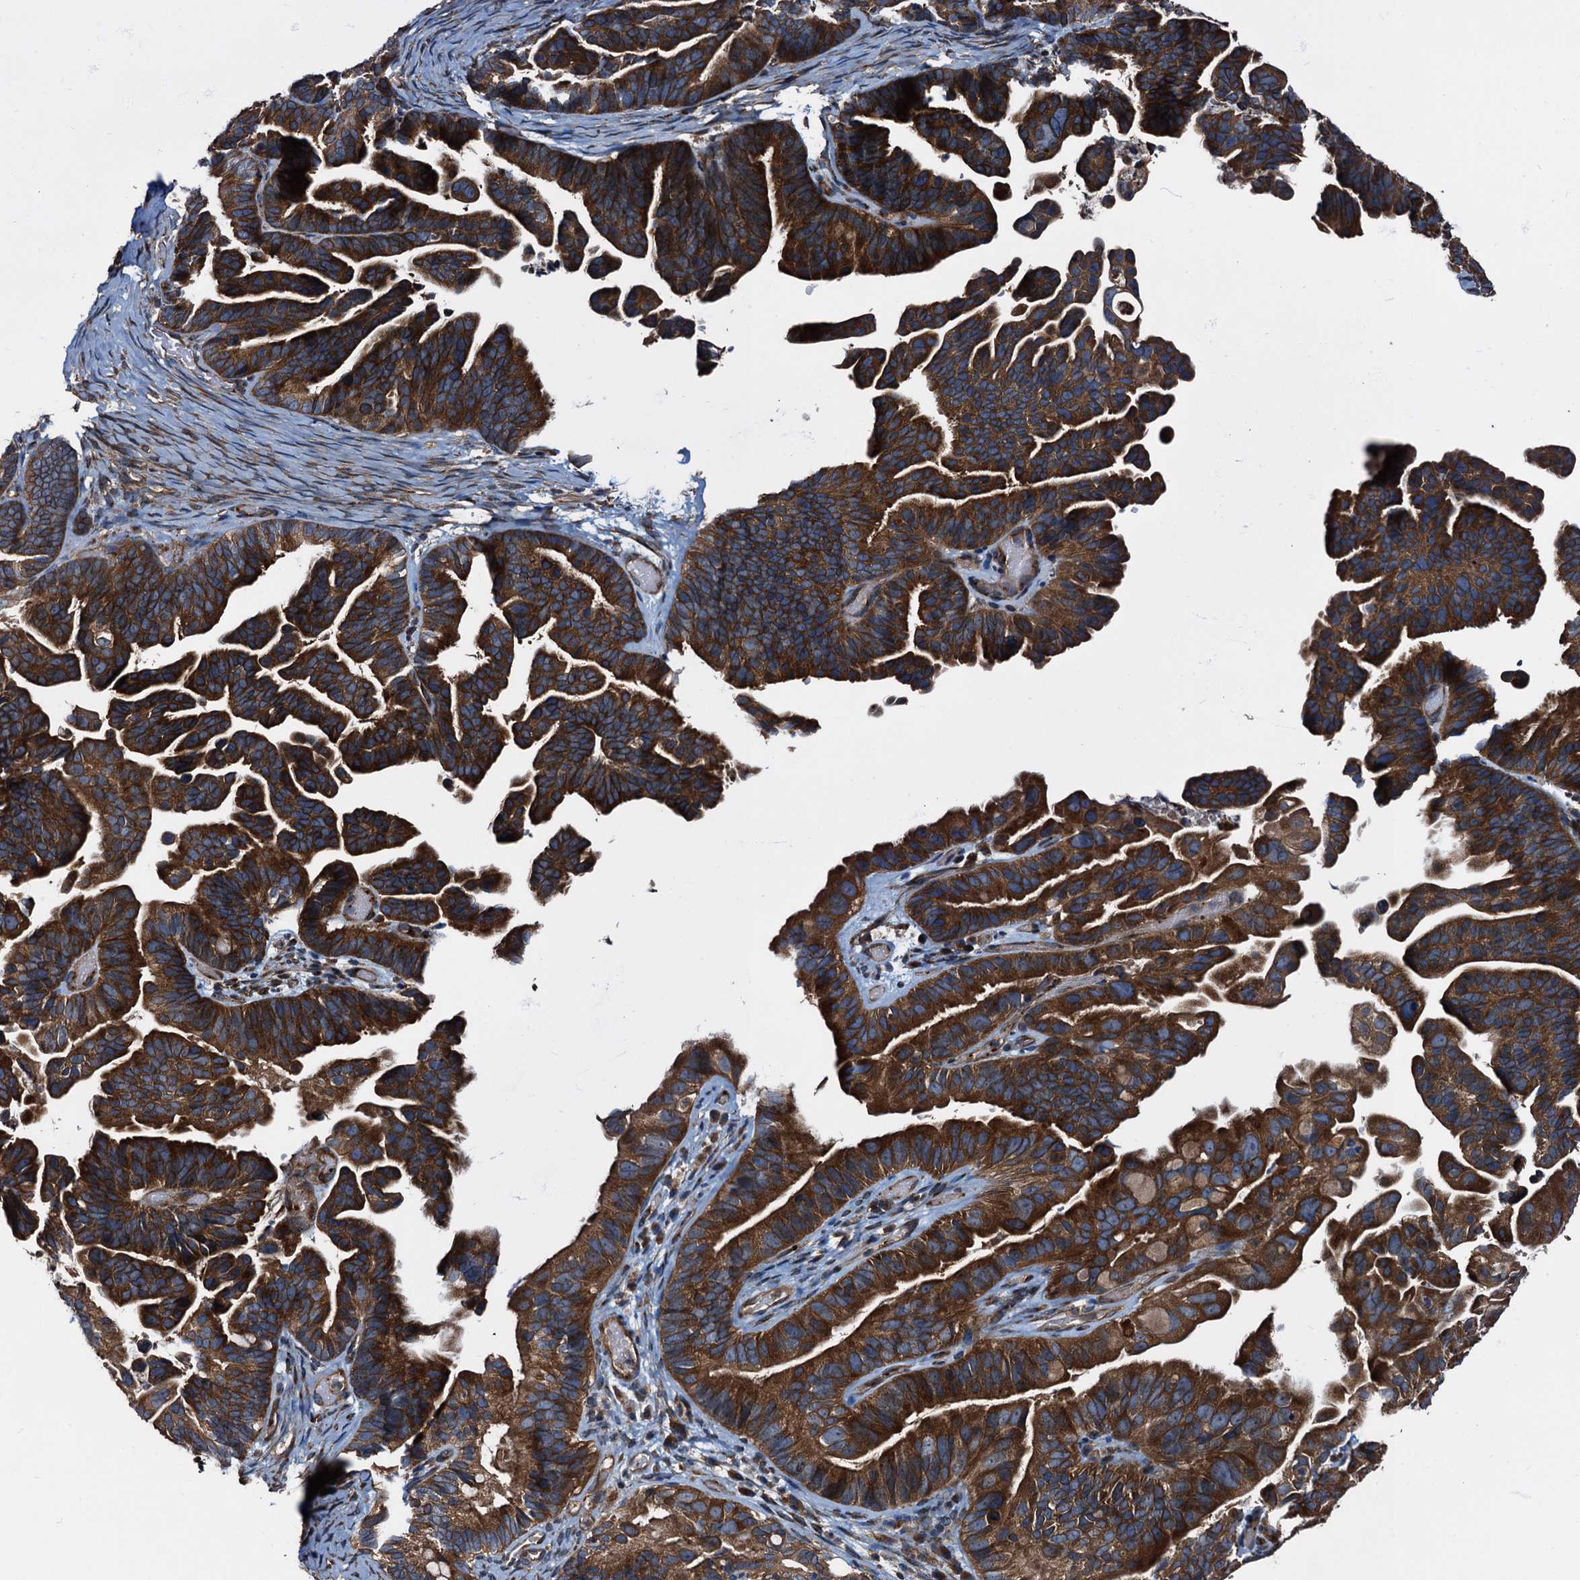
{"staining": {"intensity": "strong", "quantity": ">75%", "location": "cytoplasmic/membranous"}, "tissue": "ovarian cancer", "cell_type": "Tumor cells", "image_type": "cancer", "snomed": [{"axis": "morphology", "description": "Cystadenocarcinoma, serous, NOS"}, {"axis": "topography", "description": "Ovary"}], "caption": "This image displays IHC staining of ovarian cancer, with high strong cytoplasmic/membranous positivity in about >75% of tumor cells.", "gene": "PEX5", "patient": {"sex": "female", "age": 56}}